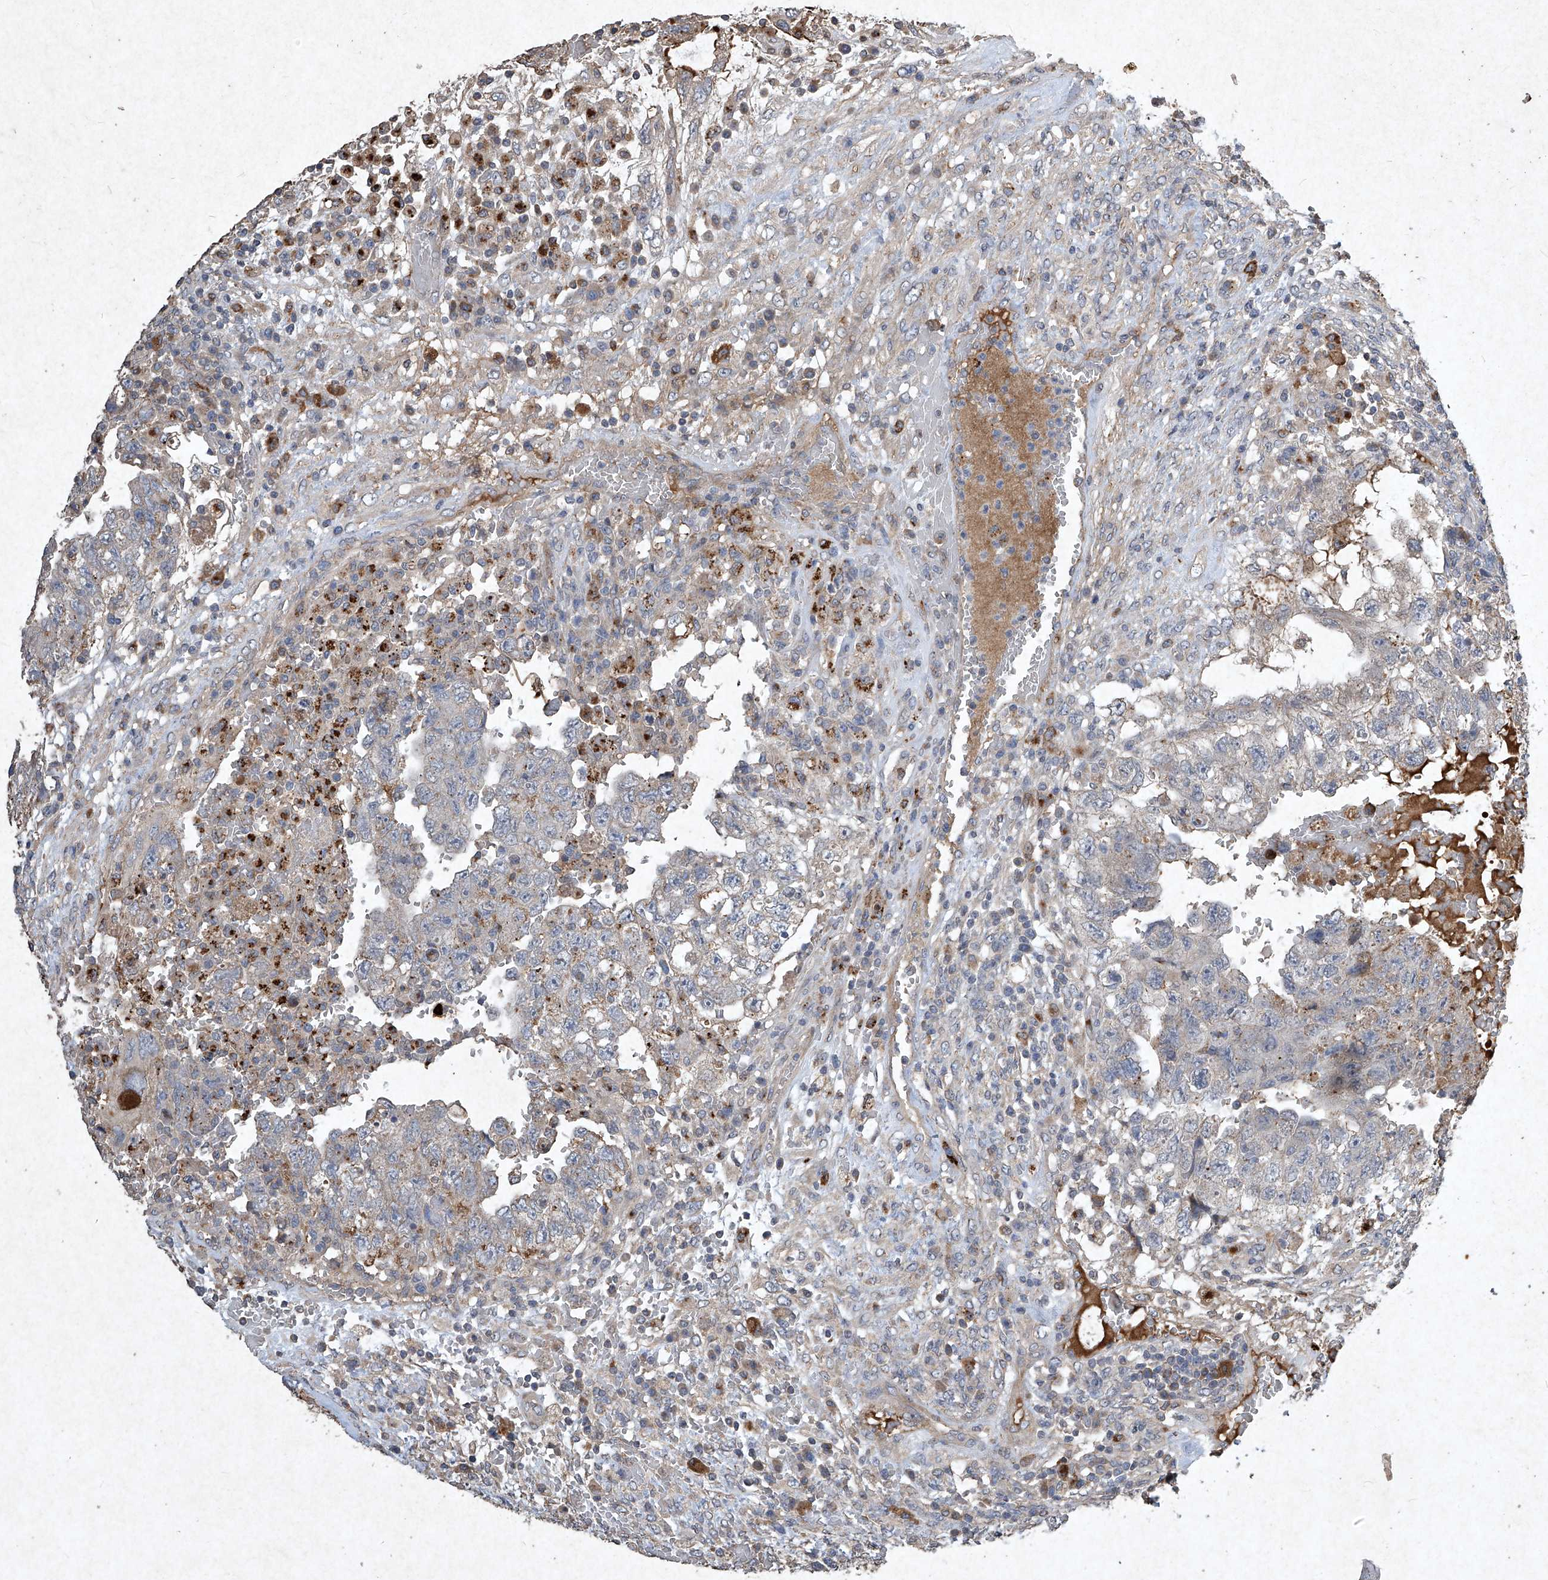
{"staining": {"intensity": "negative", "quantity": "none", "location": "none"}, "tissue": "testis cancer", "cell_type": "Tumor cells", "image_type": "cancer", "snomed": [{"axis": "morphology", "description": "Carcinoma, Embryonal, NOS"}, {"axis": "topography", "description": "Testis"}], "caption": "DAB (3,3'-diaminobenzidine) immunohistochemical staining of human testis cancer demonstrates no significant positivity in tumor cells.", "gene": "MED16", "patient": {"sex": "male", "age": 36}}